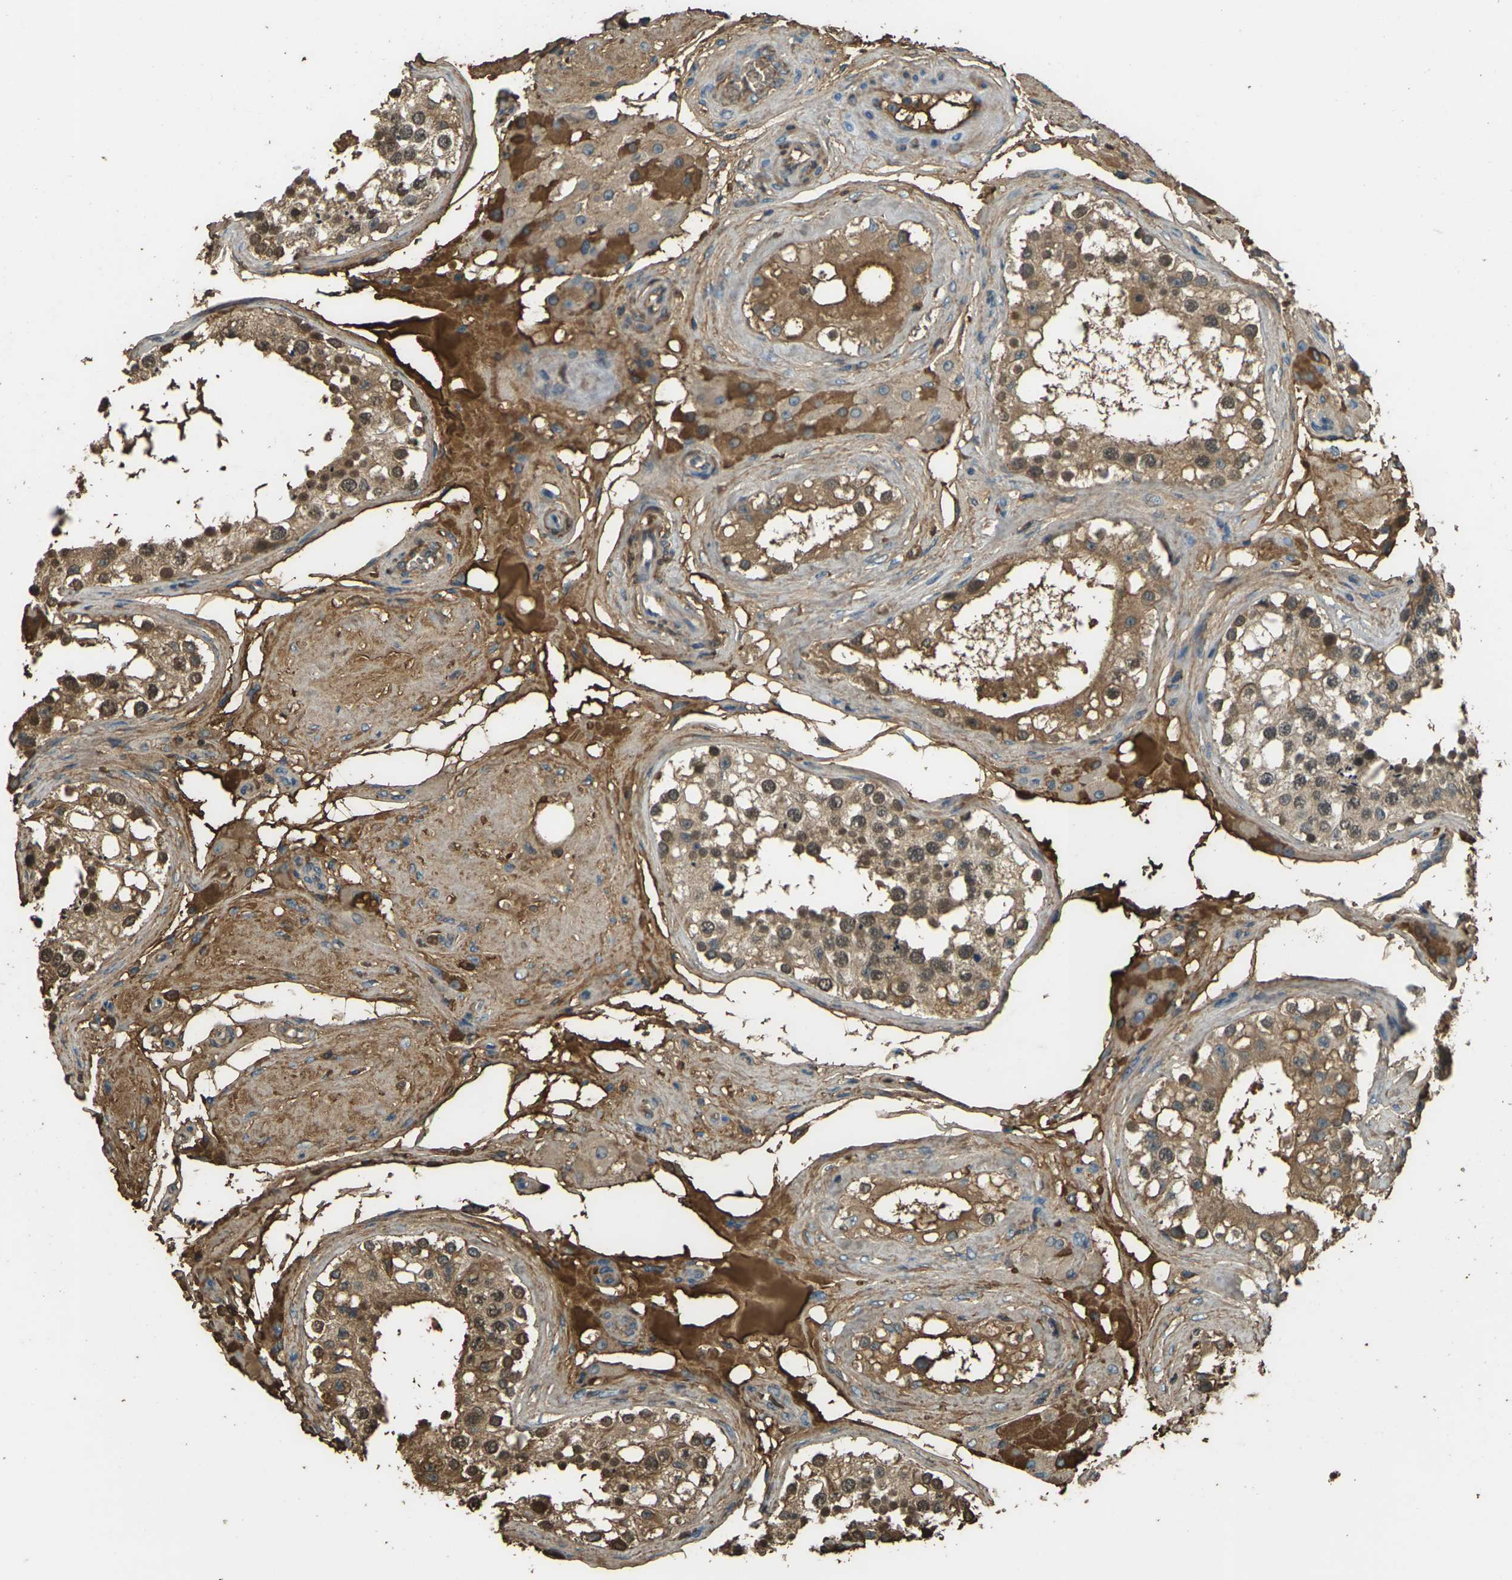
{"staining": {"intensity": "moderate", "quantity": ">75%", "location": "cytoplasmic/membranous,nuclear"}, "tissue": "testis", "cell_type": "Cells in seminiferous ducts", "image_type": "normal", "snomed": [{"axis": "morphology", "description": "Normal tissue, NOS"}, {"axis": "topography", "description": "Testis"}], "caption": "Brown immunohistochemical staining in benign testis exhibits moderate cytoplasmic/membranous,nuclear staining in about >75% of cells in seminiferous ducts.", "gene": "CYP1B1", "patient": {"sex": "male", "age": 68}}